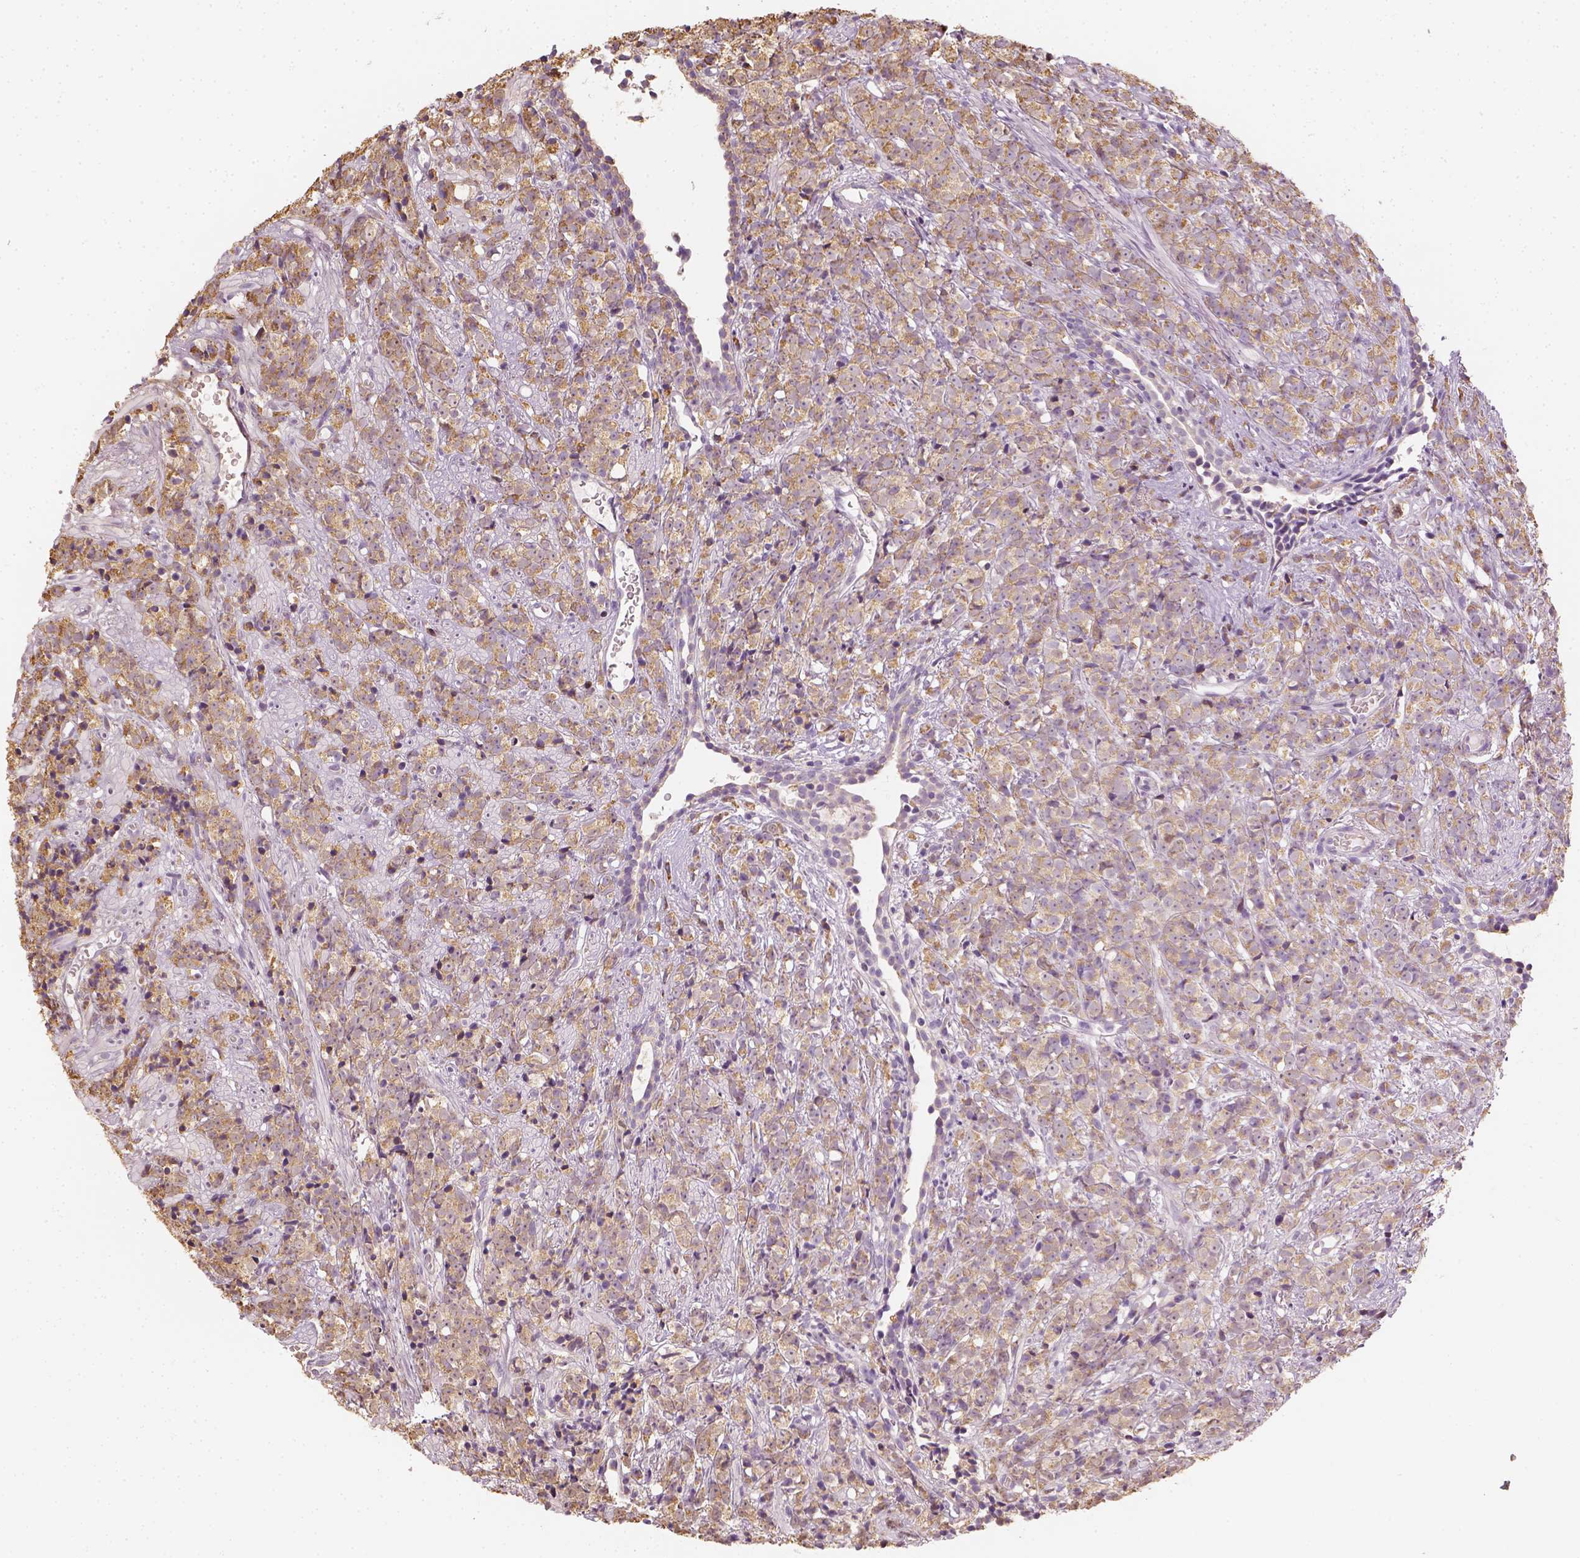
{"staining": {"intensity": "moderate", "quantity": ">75%", "location": "cytoplasmic/membranous"}, "tissue": "prostate cancer", "cell_type": "Tumor cells", "image_type": "cancer", "snomed": [{"axis": "morphology", "description": "Adenocarcinoma, High grade"}, {"axis": "topography", "description": "Prostate"}], "caption": "Tumor cells reveal medium levels of moderate cytoplasmic/membranous expression in approximately >75% of cells in prostate cancer. (IHC, brightfield microscopy, high magnification).", "gene": "LCA5", "patient": {"sex": "male", "age": 81}}